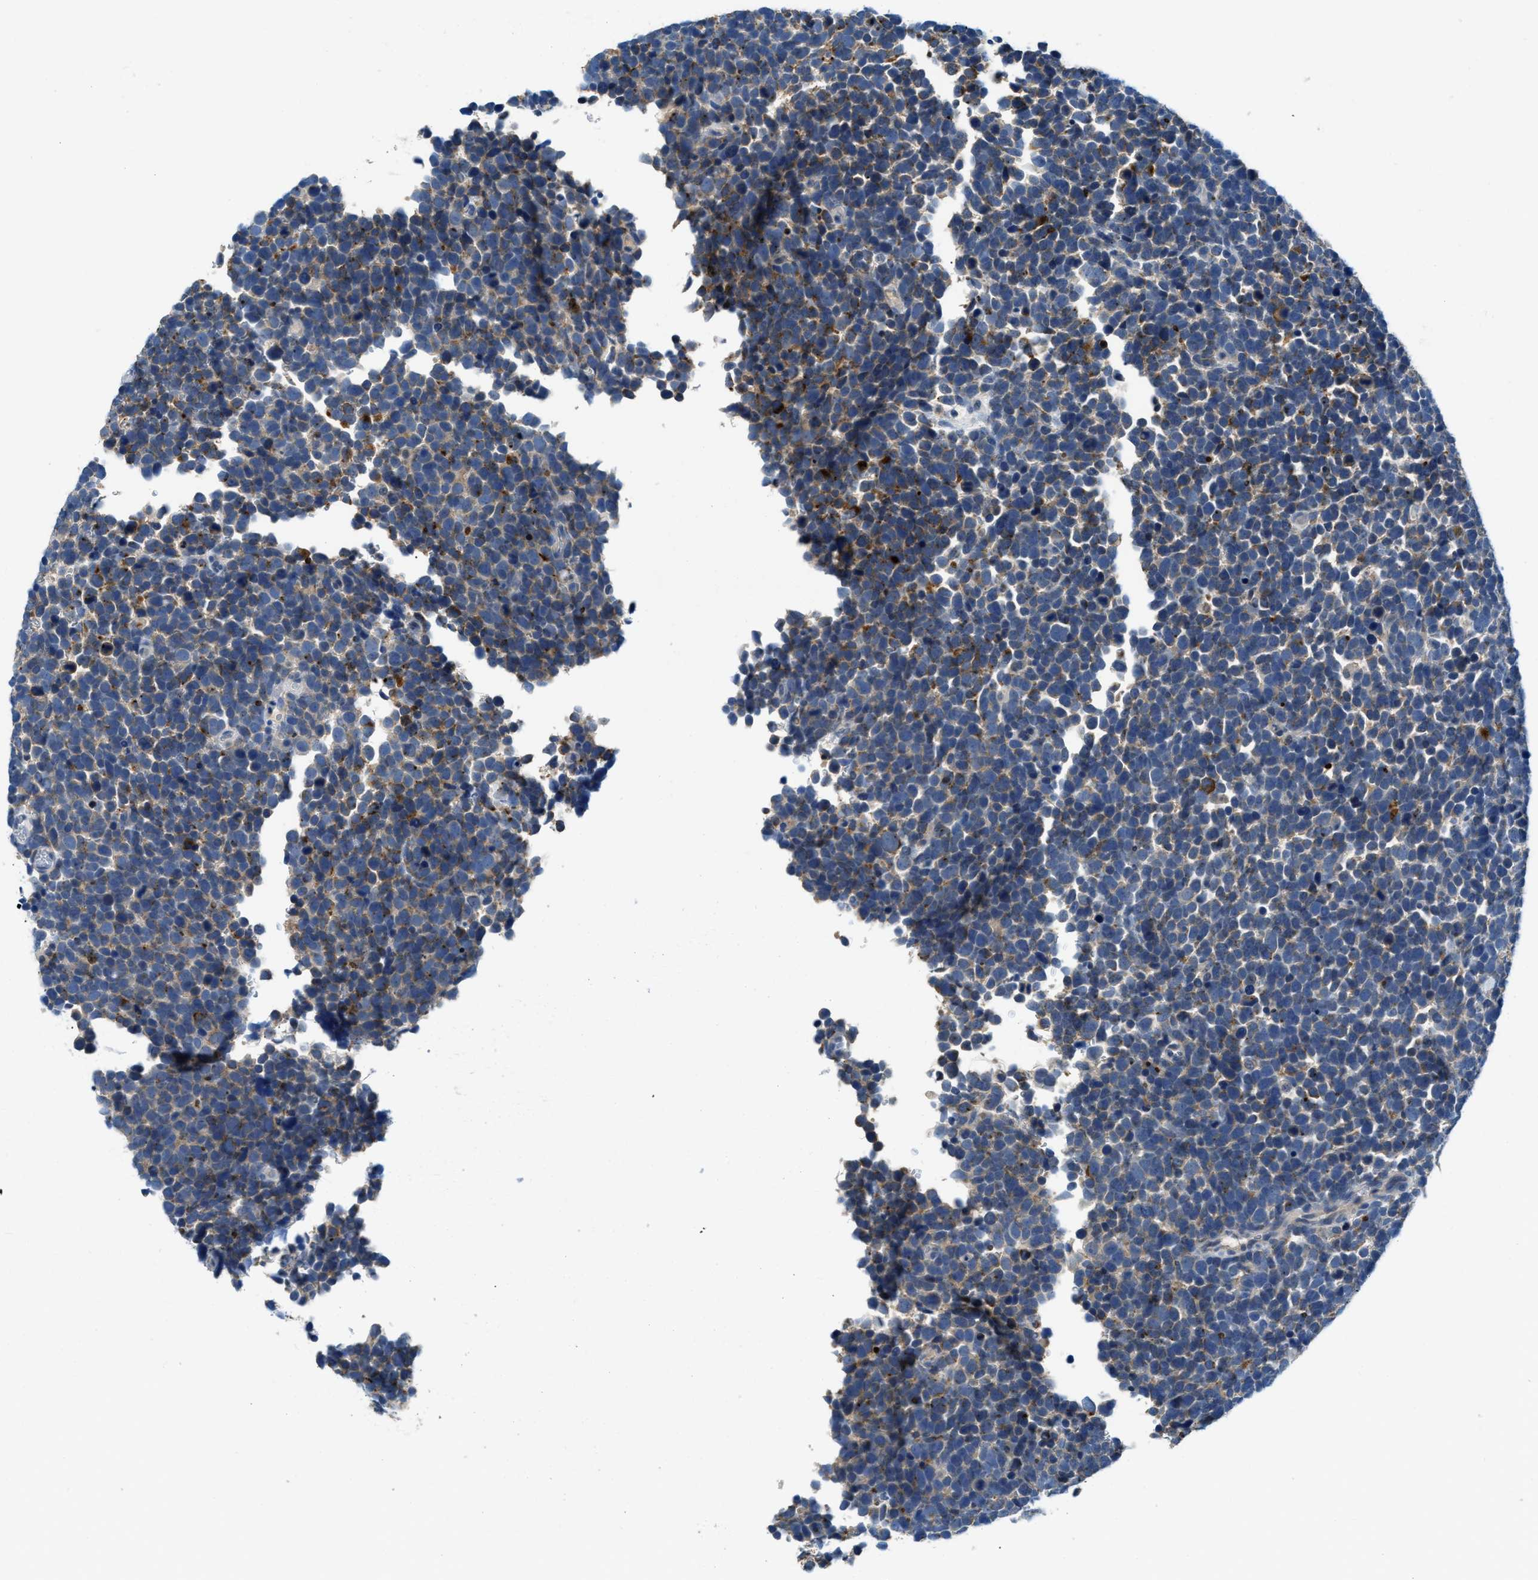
{"staining": {"intensity": "moderate", "quantity": "25%-75%", "location": "cytoplasmic/membranous"}, "tissue": "urothelial cancer", "cell_type": "Tumor cells", "image_type": "cancer", "snomed": [{"axis": "morphology", "description": "Urothelial carcinoma, High grade"}, {"axis": "topography", "description": "Urinary bladder"}], "caption": "There is medium levels of moderate cytoplasmic/membranous staining in tumor cells of urothelial cancer, as demonstrated by immunohistochemical staining (brown color).", "gene": "TSPAN3", "patient": {"sex": "female", "age": 82}}